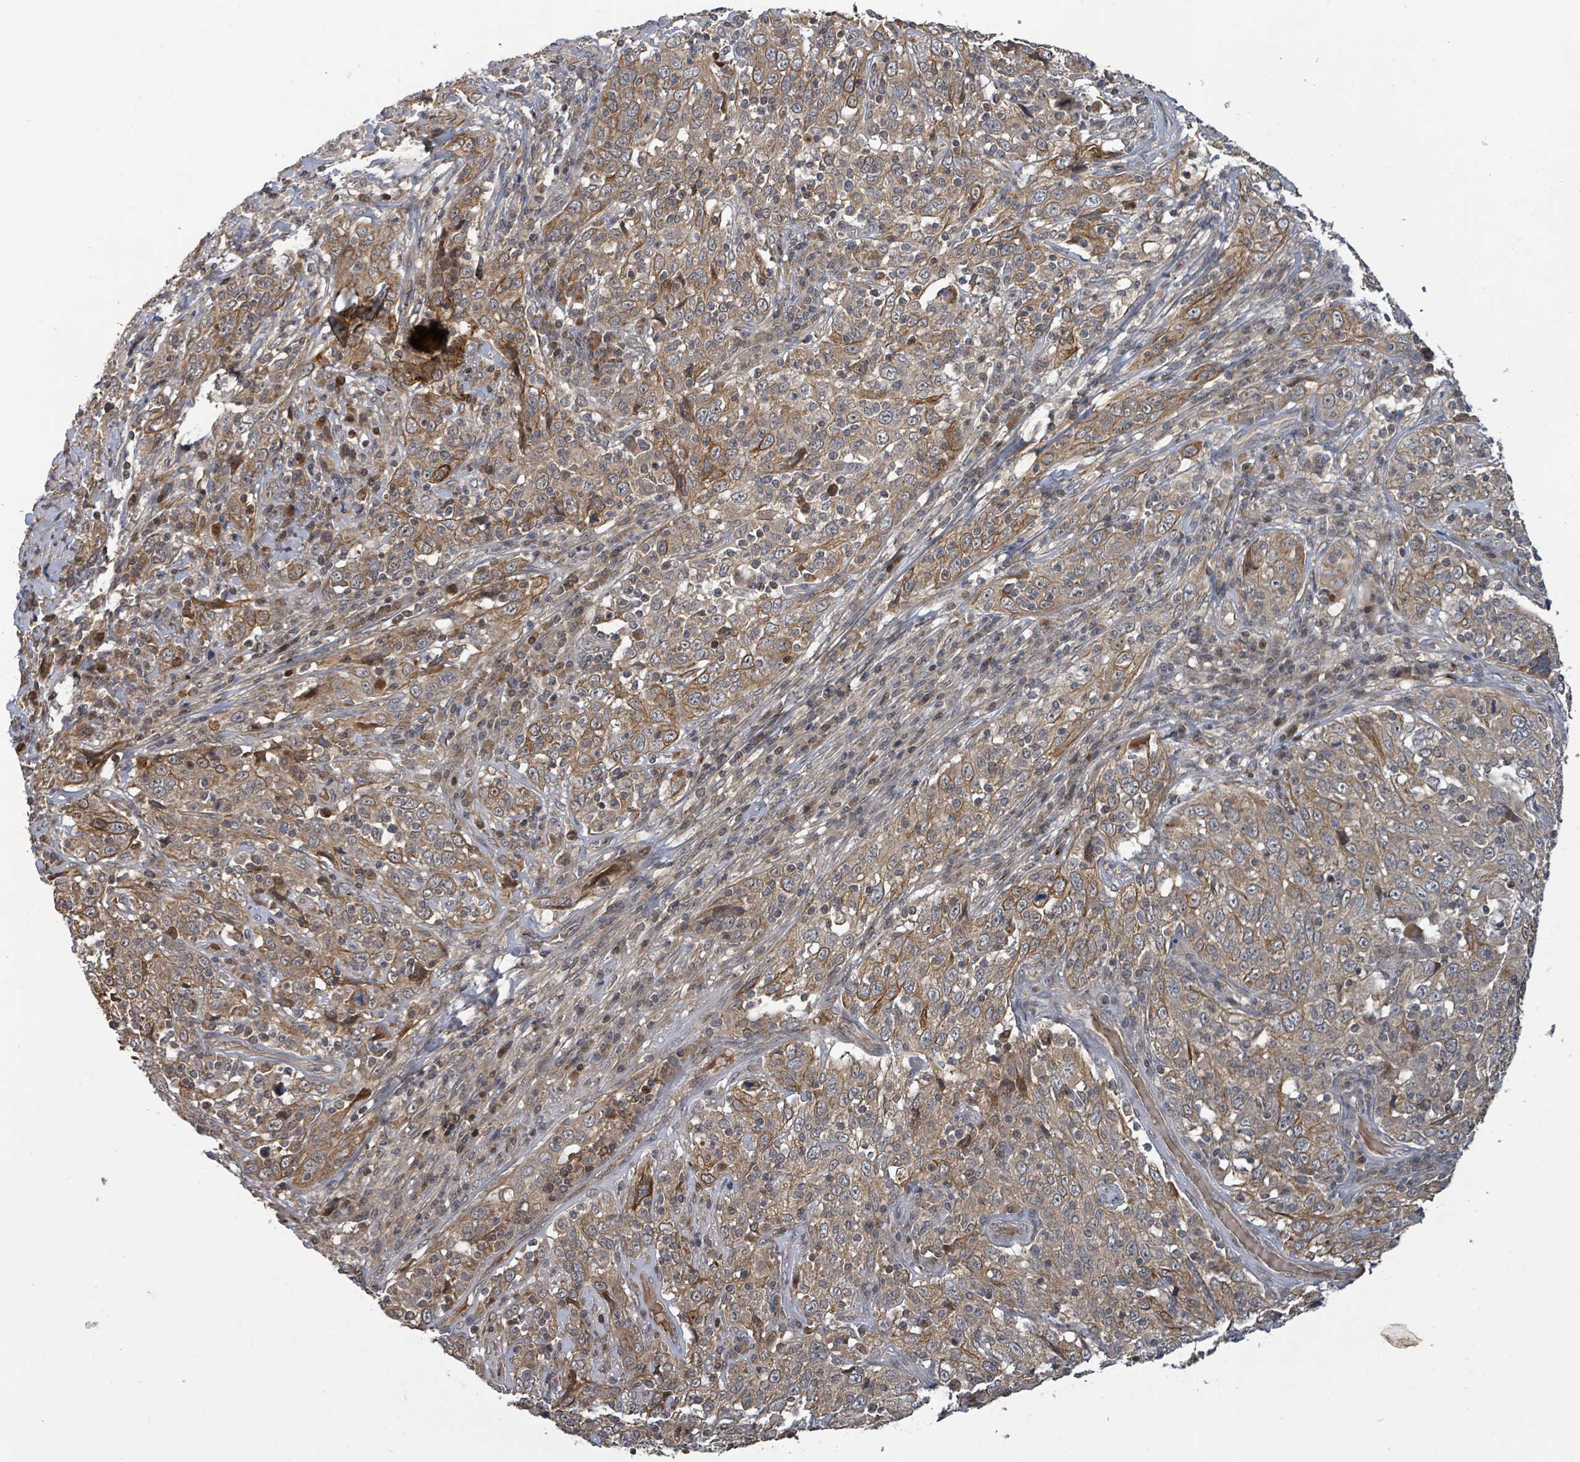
{"staining": {"intensity": "weak", "quantity": ">75%", "location": "cytoplasmic/membranous"}, "tissue": "cervical cancer", "cell_type": "Tumor cells", "image_type": "cancer", "snomed": [{"axis": "morphology", "description": "Squamous cell carcinoma, NOS"}, {"axis": "topography", "description": "Cervix"}], "caption": "The micrograph shows staining of cervical squamous cell carcinoma, revealing weak cytoplasmic/membranous protein expression (brown color) within tumor cells. (Brightfield microscopy of DAB IHC at high magnification).", "gene": "ITGA11", "patient": {"sex": "female", "age": 46}}